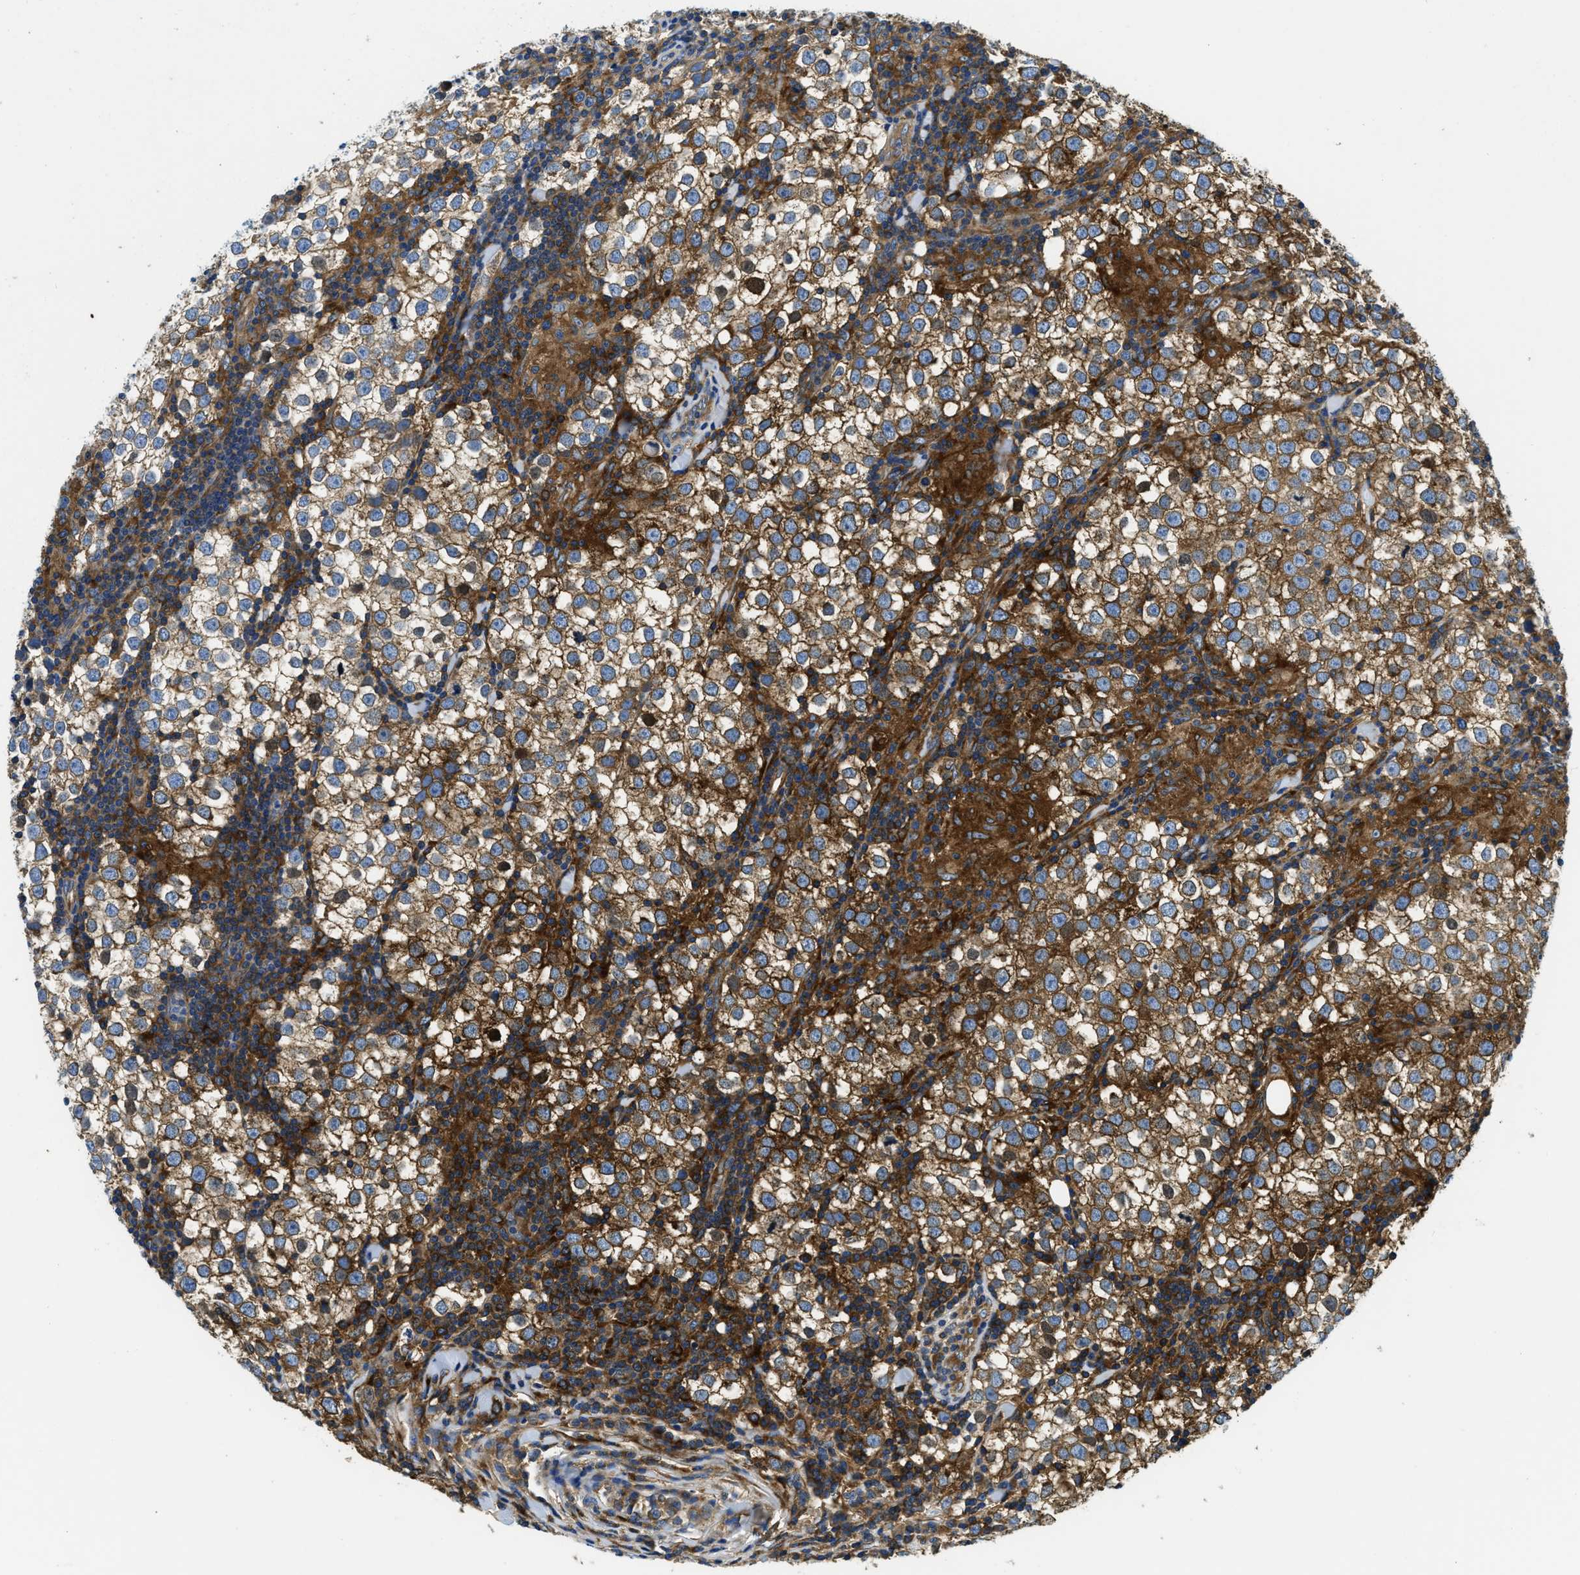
{"staining": {"intensity": "moderate", "quantity": ">75%", "location": "cytoplasmic/membranous"}, "tissue": "testis cancer", "cell_type": "Tumor cells", "image_type": "cancer", "snomed": [{"axis": "morphology", "description": "Seminoma, NOS"}, {"axis": "morphology", "description": "Carcinoma, Embryonal, NOS"}, {"axis": "topography", "description": "Testis"}], "caption": "Immunohistochemical staining of seminoma (testis) reveals moderate cytoplasmic/membranous protein positivity in about >75% of tumor cells.", "gene": "STAT2", "patient": {"sex": "male", "age": 36}}